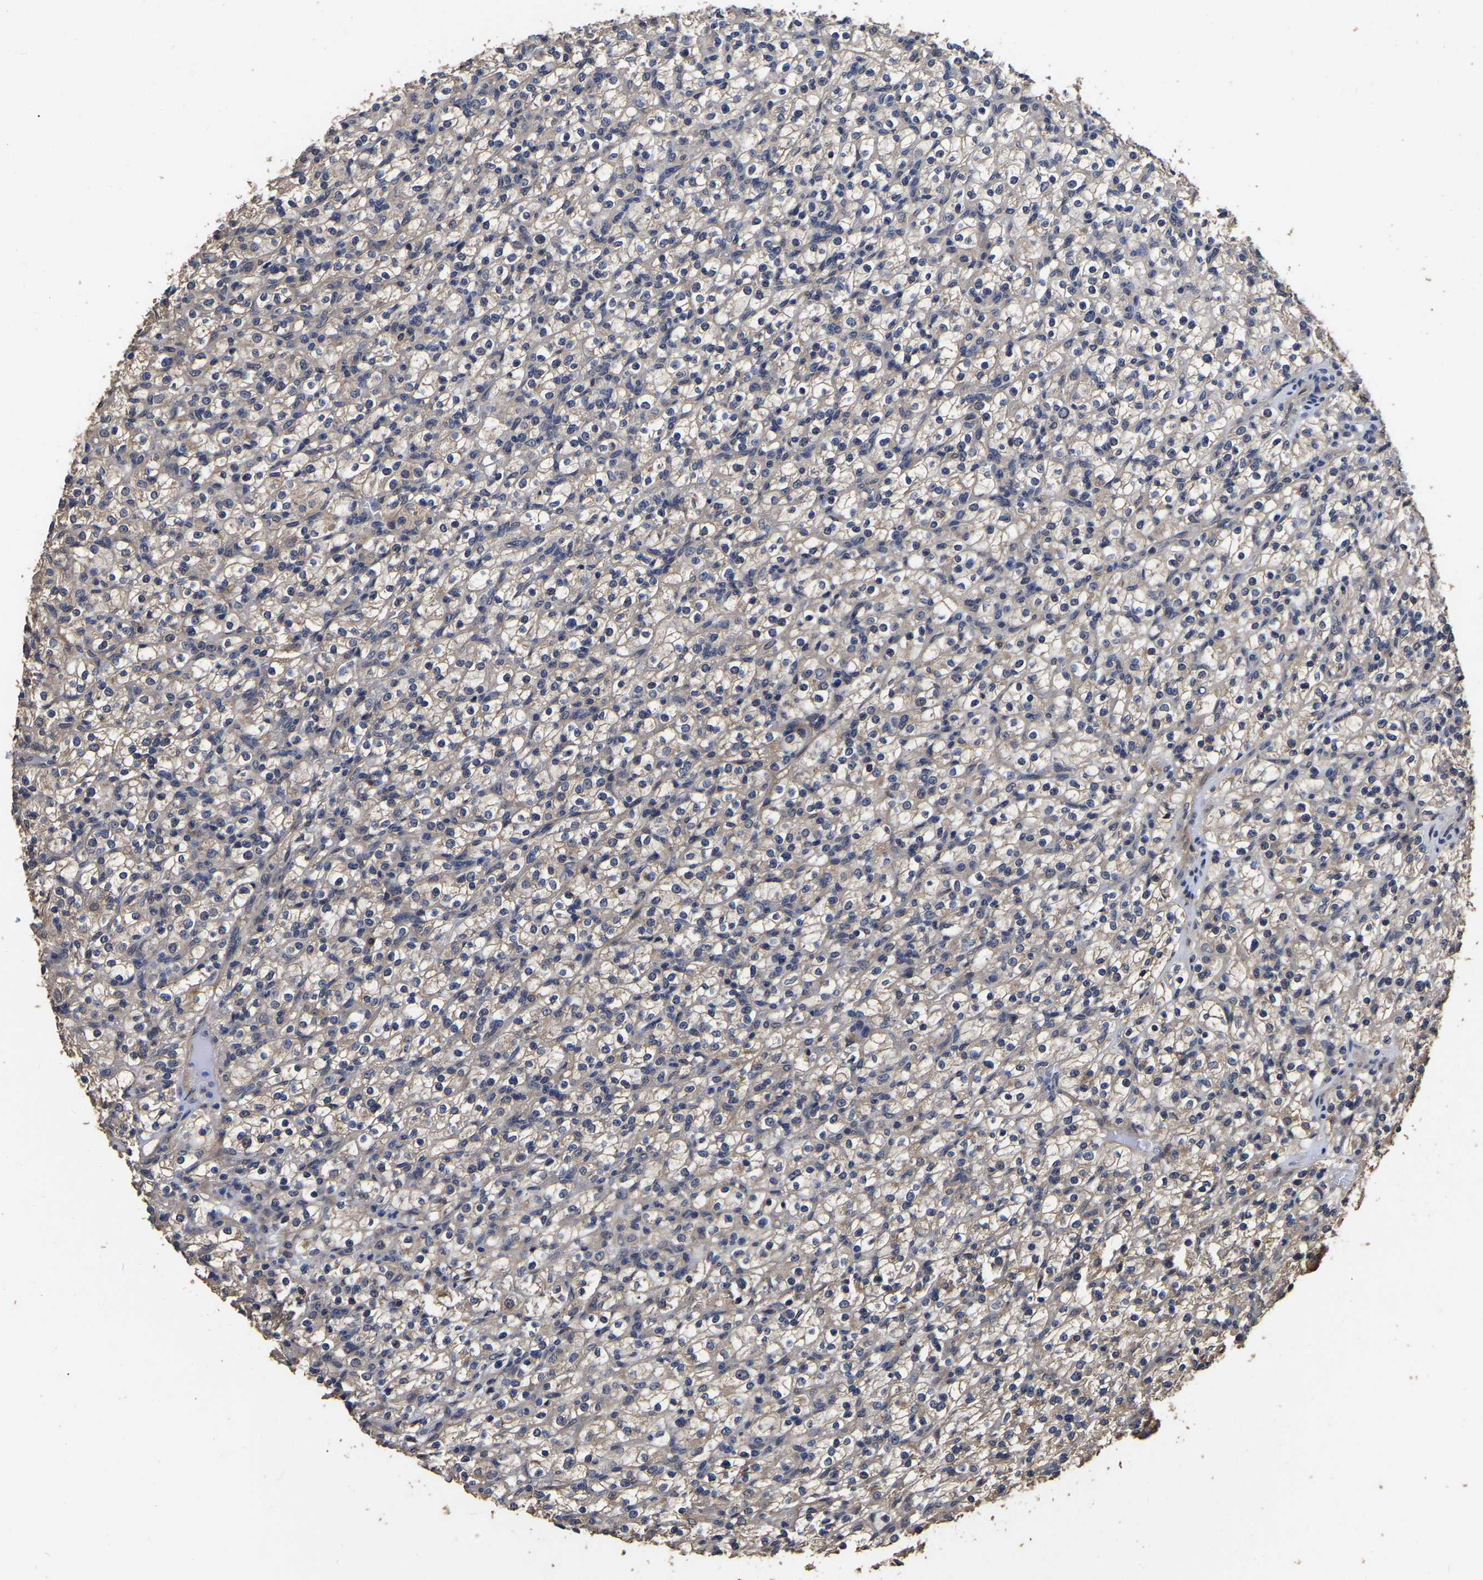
{"staining": {"intensity": "weak", "quantity": "<25%", "location": "cytoplasmic/membranous"}, "tissue": "renal cancer", "cell_type": "Tumor cells", "image_type": "cancer", "snomed": [{"axis": "morphology", "description": "Normal tissue, NOS"}, {"axis": "morphology", "description": "Adenocarcinoma, NOS"}, {"axis": "topography", "description": "Kidney"}], "caption": "Immunohistochemistry (IHC) photomicrograph of renal cancer stained for a protein (brown), which displays no positivity in tumor cells. (DAB (3,3'-diaminobenzidine) immunohistochemistry (IHC), high magnification).", "gene": "STK32C", "patient": {"sex": "female", "age": 72}}